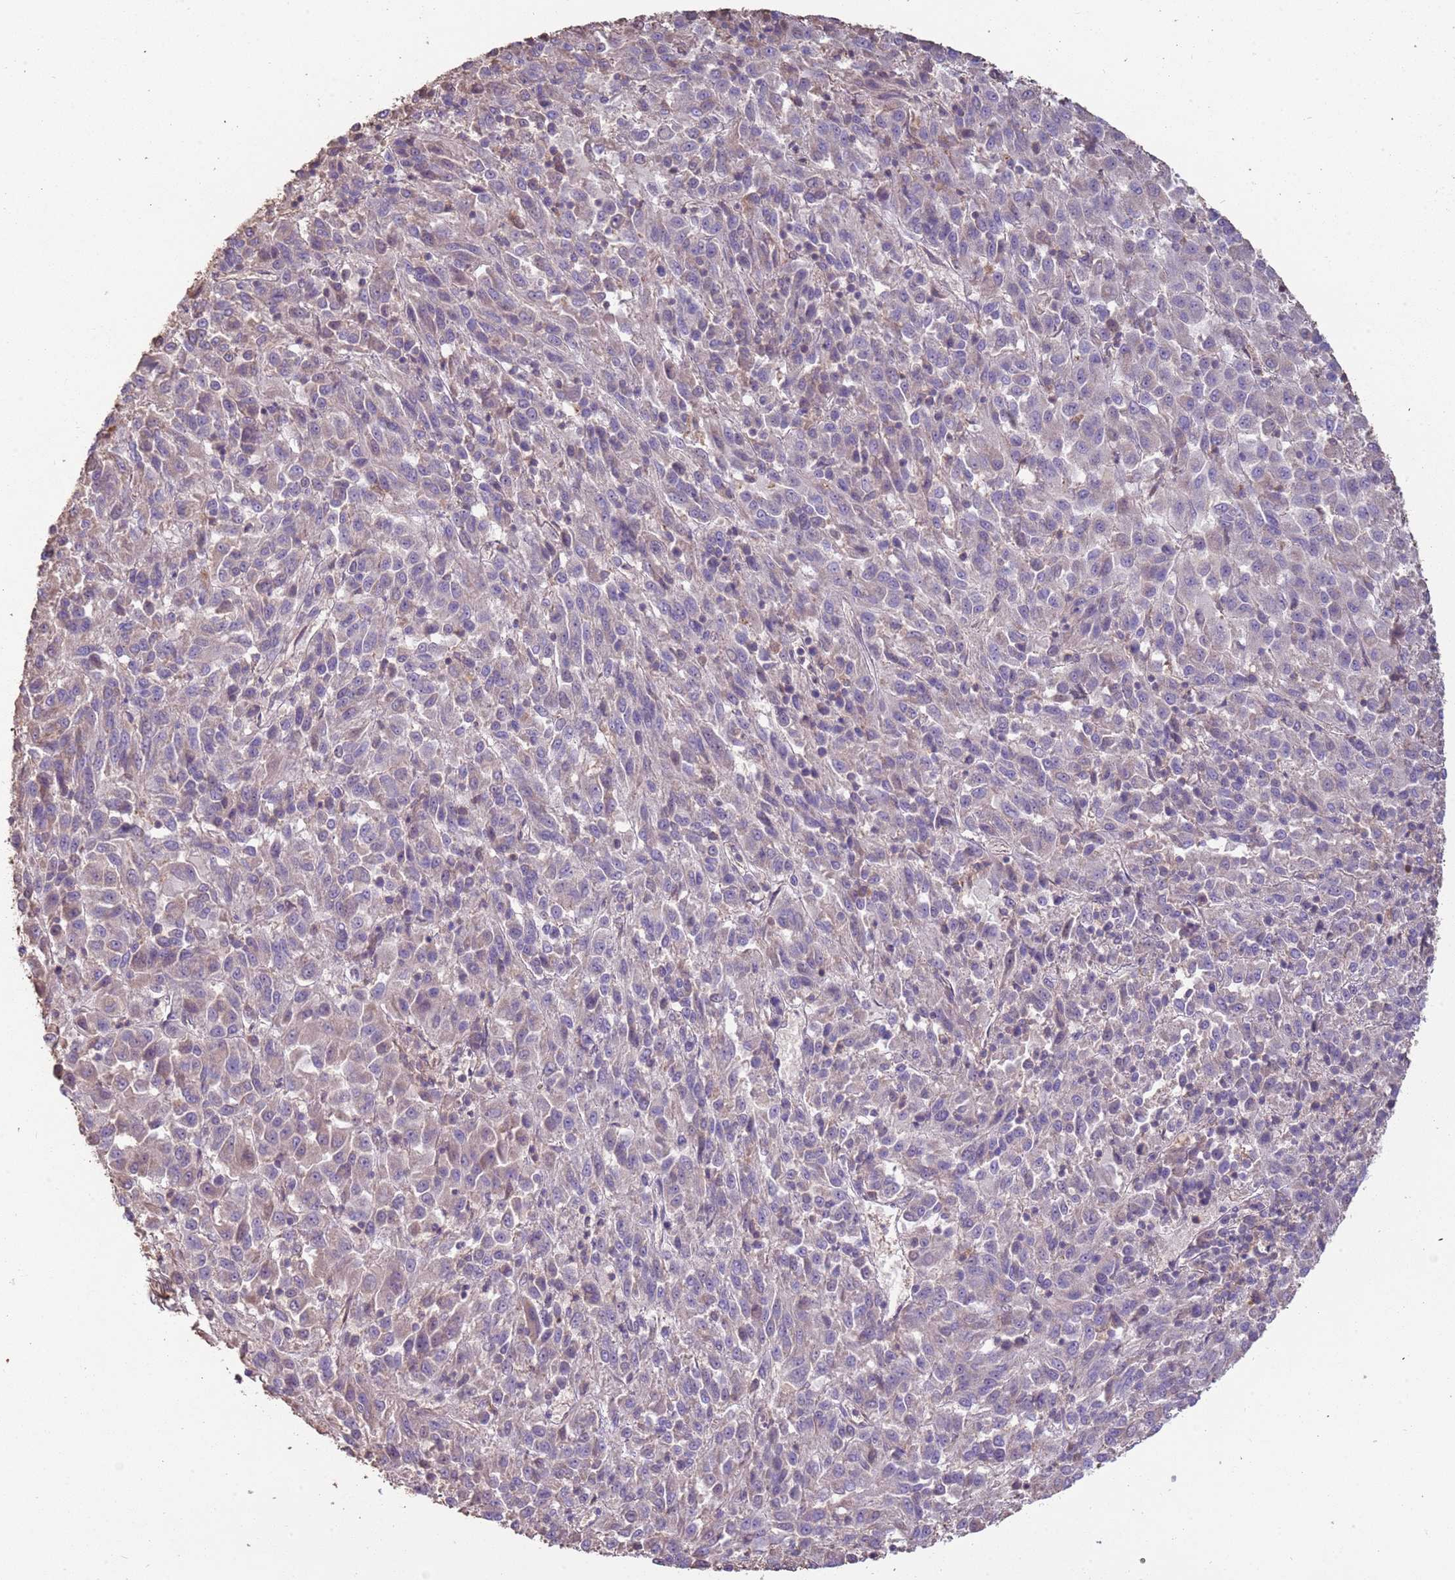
{"staining": {"intensity": "negative", "quantity": "none", "location": "none"}, "tissue": "melanoma", "cell_type": "Tumor cells", "image_type": "cancer", "snomed": [{"axis": "morphology", "description": "Malignant melanoma, Metastatic site"}, {"axis": "topography", "description": "Lung"}], "caption": "Tumor cells are negative for protein expression in human malignant melanoma (metastatic site).", "gene": "FECH", "patient": {"sex": "male", "age": 64}}